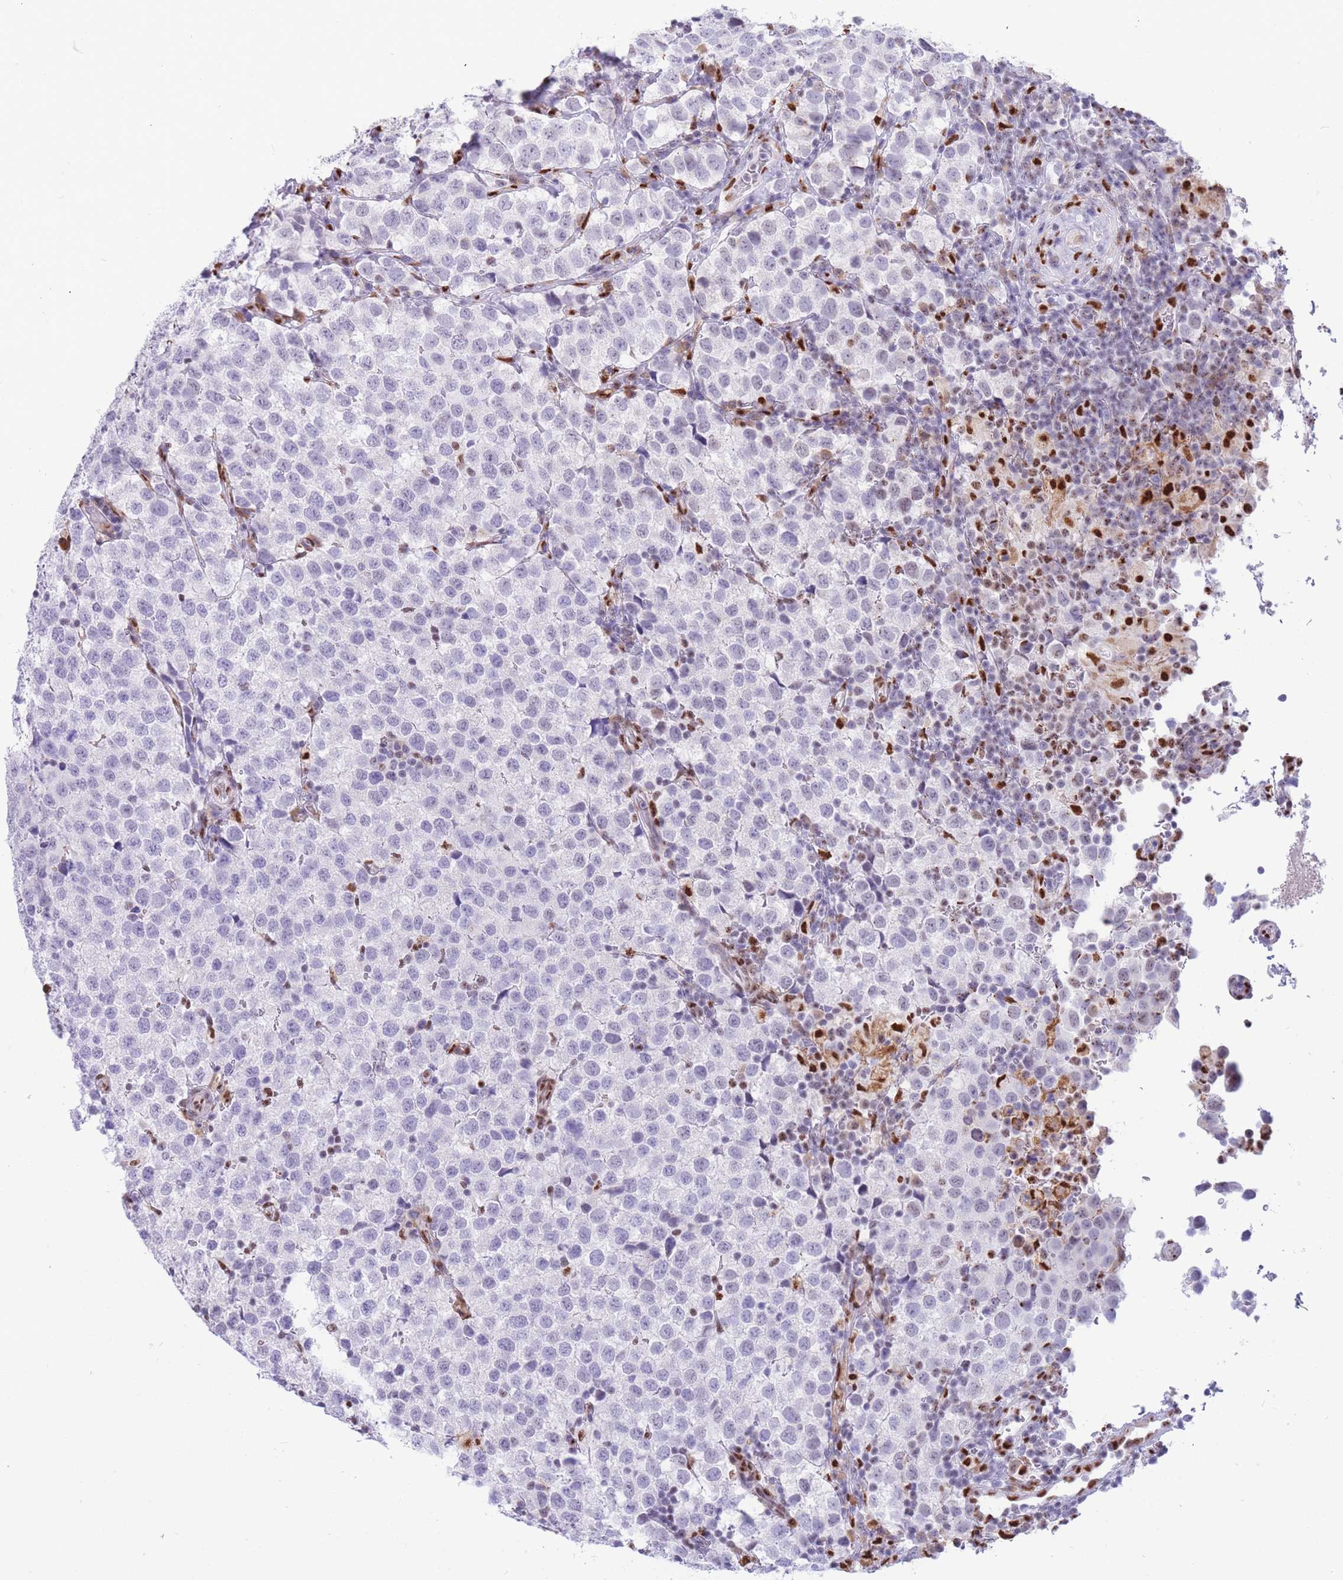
{"staining": {"intensity": "negative", "quantity": "none", "location": "none"}, "tissue": "testis cancer", "cell_type": "Tumor cells", "image_type": "cancer", "snomed": [{"axis": "morphology", "description": "Seminoma, NOS"}, {"axis": "topography", "description": "Testis"}], "caption": "High magnification brightfield microscopy of testis seminoma stained with DAB (3,3'-diaminobenzidine) (brown) and counterstained with hematoxylin (blue): tumor cells show no significant staining. (Stains: DAB (3,3'-diaminobenzidine) IHC with hematoxylin counter stain, Microscopy: brightfield microscopy at high magnification).", "gene": "FAM153A", "patient": {"sex": "male", "age": 34}}